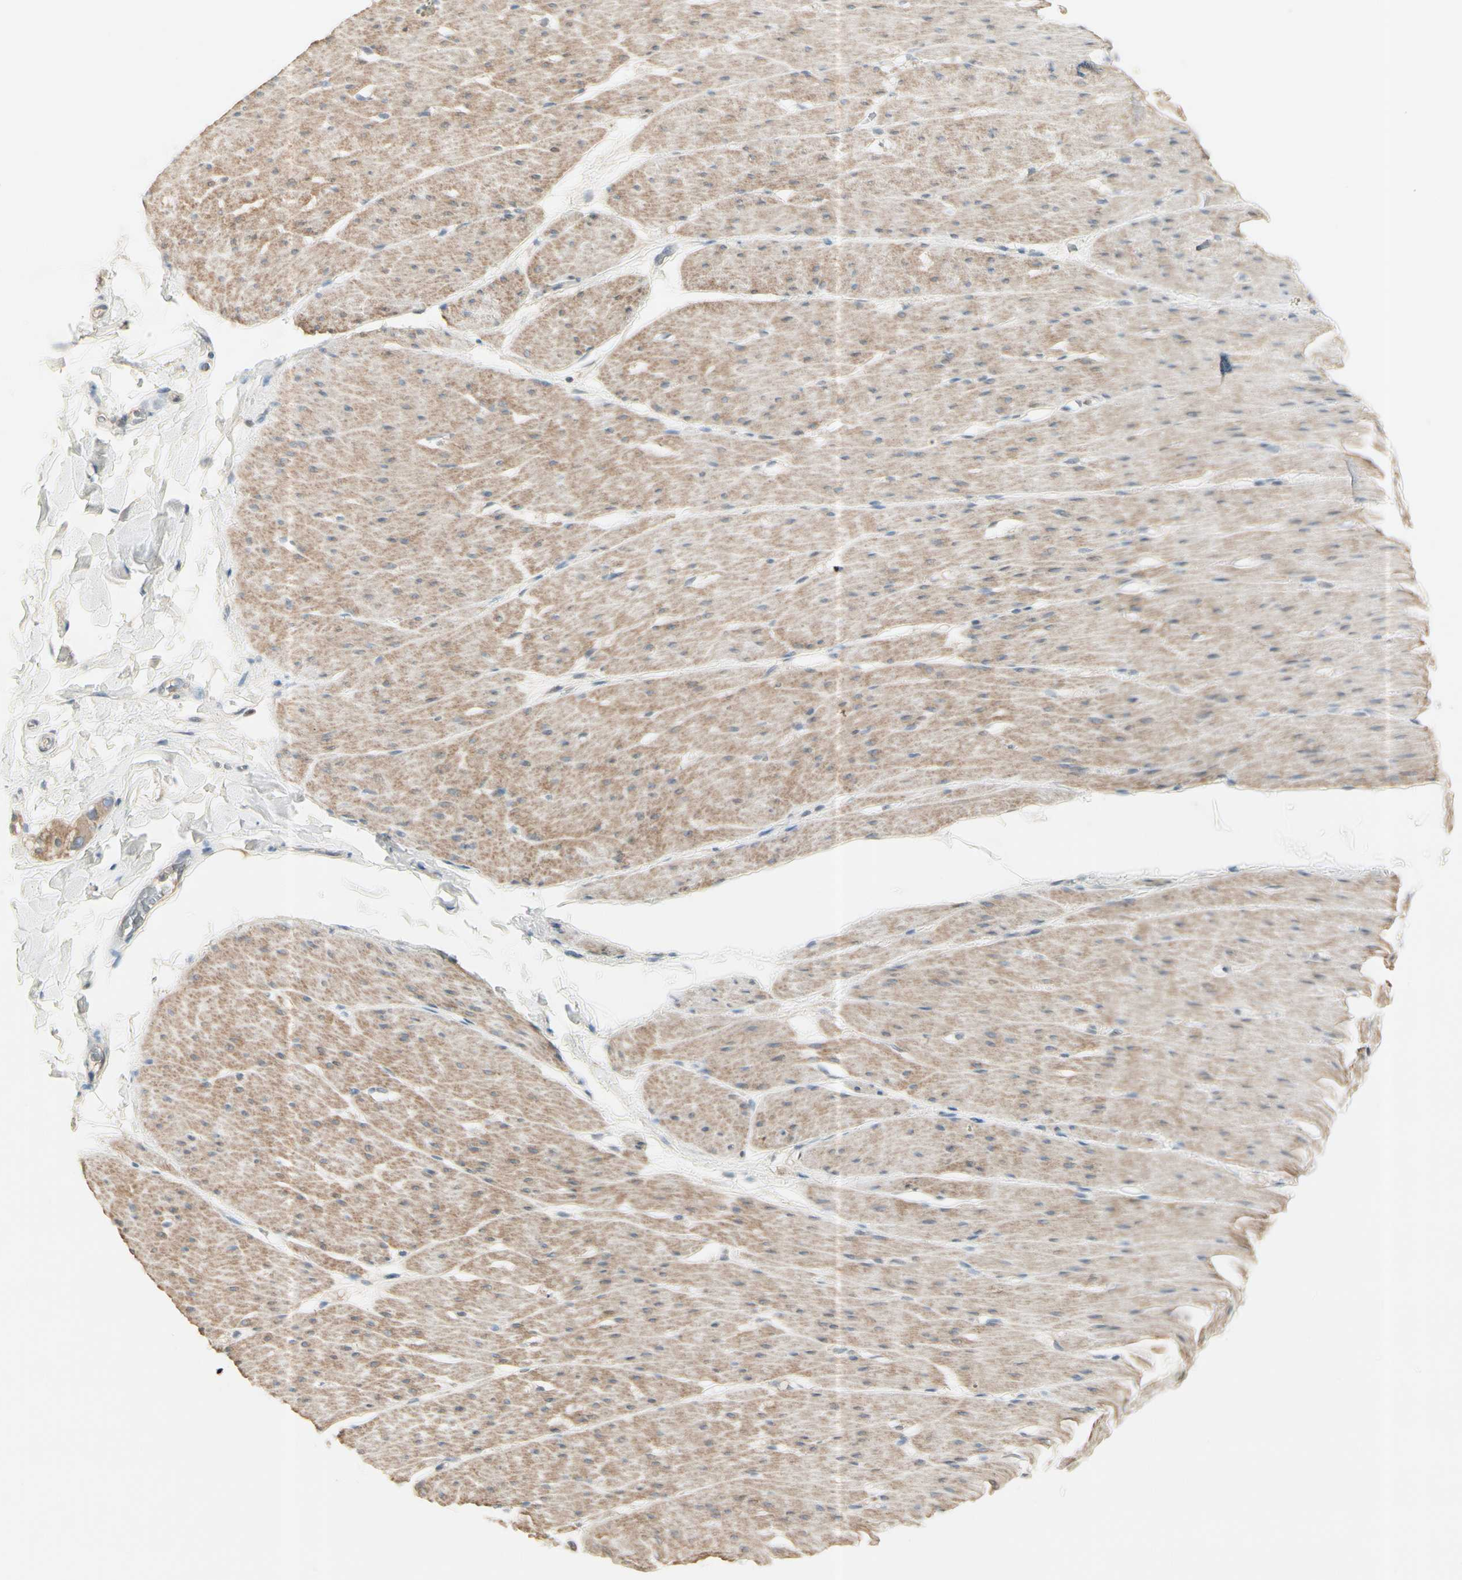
{"staining": {"intensity": "moderate", "quantity": "25%-75%", "location": "cytoplasmic/membranous"}, "tissue": "smooth muscle", "cell_type": "Smooth muscle cells", "image_type": "normal", "snomed": [{"axis": "morphology", "description": "Normal tissue, NOS"}, {"axis": "topography", "description": "Smooth muscle"}, {"axis": "topography", "description": "Colon"}], "caption": "Protein expression by immunohistochemistry (IHC) exhibits moderate cytoplasmic/membranous staining in about 25%-75% of smooth muscle cells in benign smooth muscle.", "gene": "CYP2E1", "patient": {"sex": "male", "age": 67}}